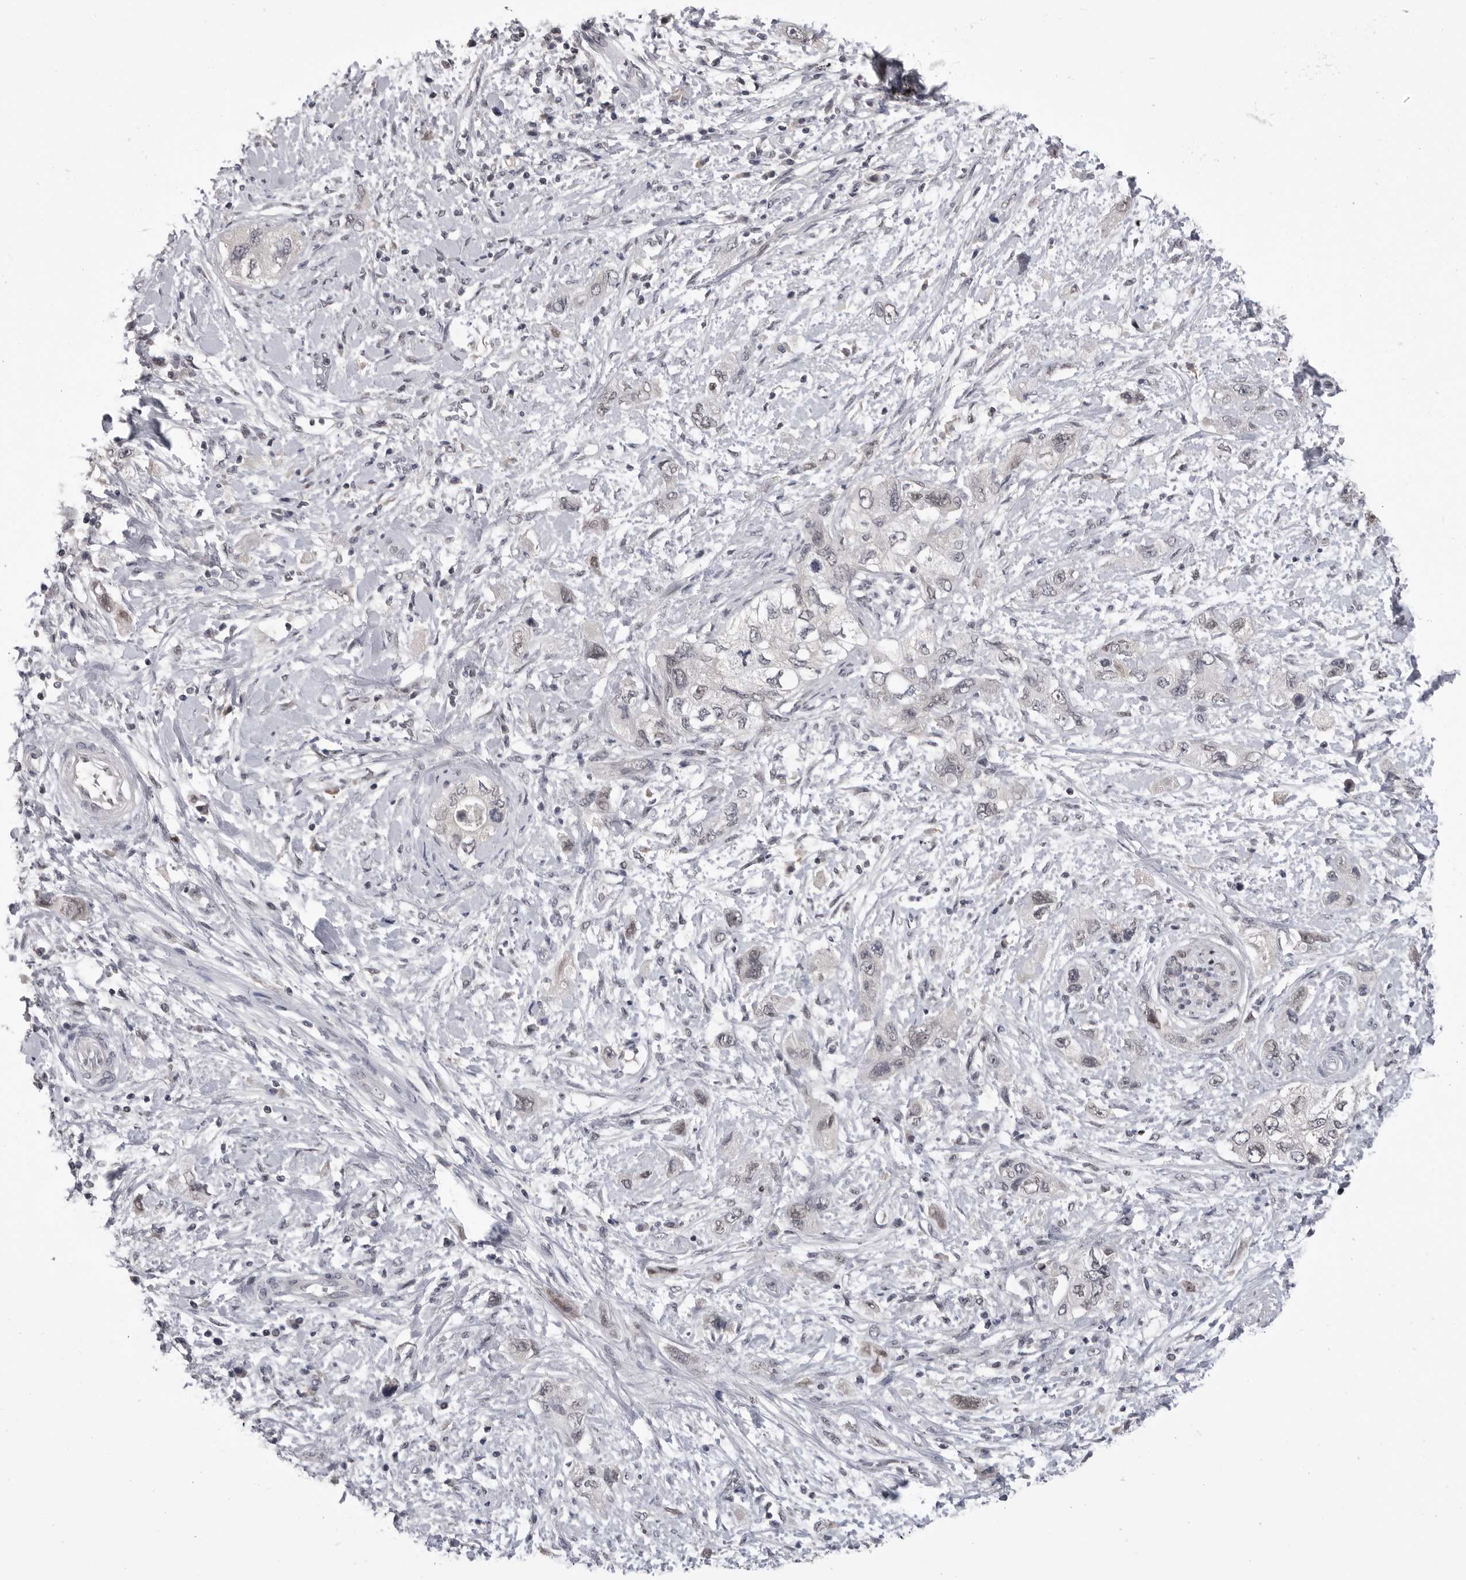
{"staining": {"intensity": "weak", "quantity": "<25%", "location": "nuclear"}, "tissue": "pancreatic cancer", "cell_type": "Tumor cells", "image_type": "cancer", "snomed": [{"axis": "morphology", "description": "Adenocarcinoma, NOS"}, {"axis": "topography", "description": "Pancreas"}], "caption": "A micrograph of human pancreatic adenocarcinoma is negative for staining in tumor cells.", "gene": "DLG2", "patient": {"sex": "female", "age": 73}}